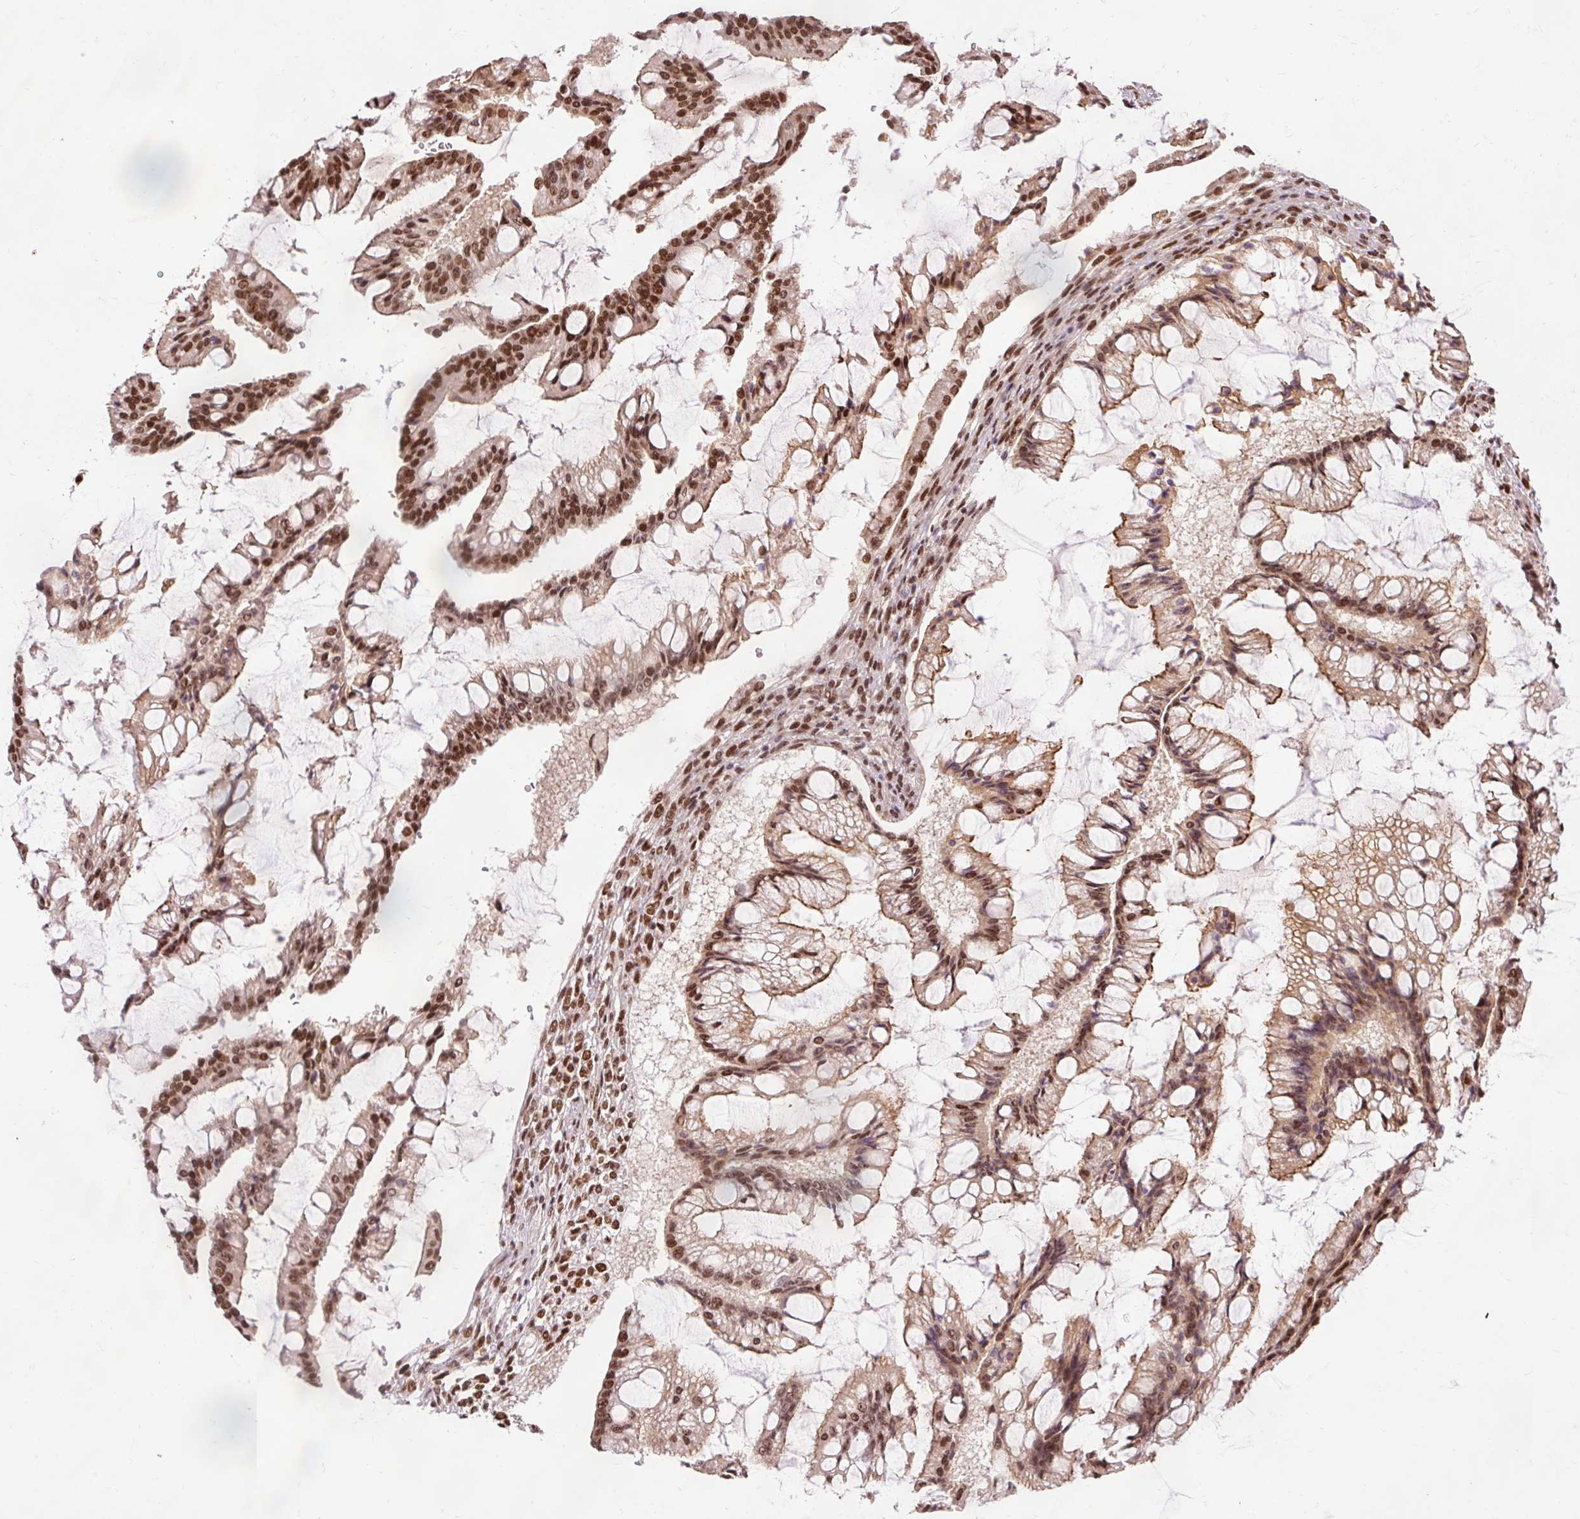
{"staining": {"intensity": "strong", "quantity": ">75%", "location": "nuclear"}, "tissue": "ovarian cancer", "cell_type": "Tumor cells", "image_type": "cancer", "snomed": [{"axis": "morphology", "description": "Cystadenocarcinoma, mucinous, NOS"}, {"axis": "topography", "description": "Ovary"}], "caption": "Ovarian cancer (mucinous cystadenocarcinoma) was stained to show a protein in brown. There is high levels of strong nuclear expression in about >75% of tumor cells.", "gene": "ZBTB44", "patient": {"sex": "female", "age": 73}}